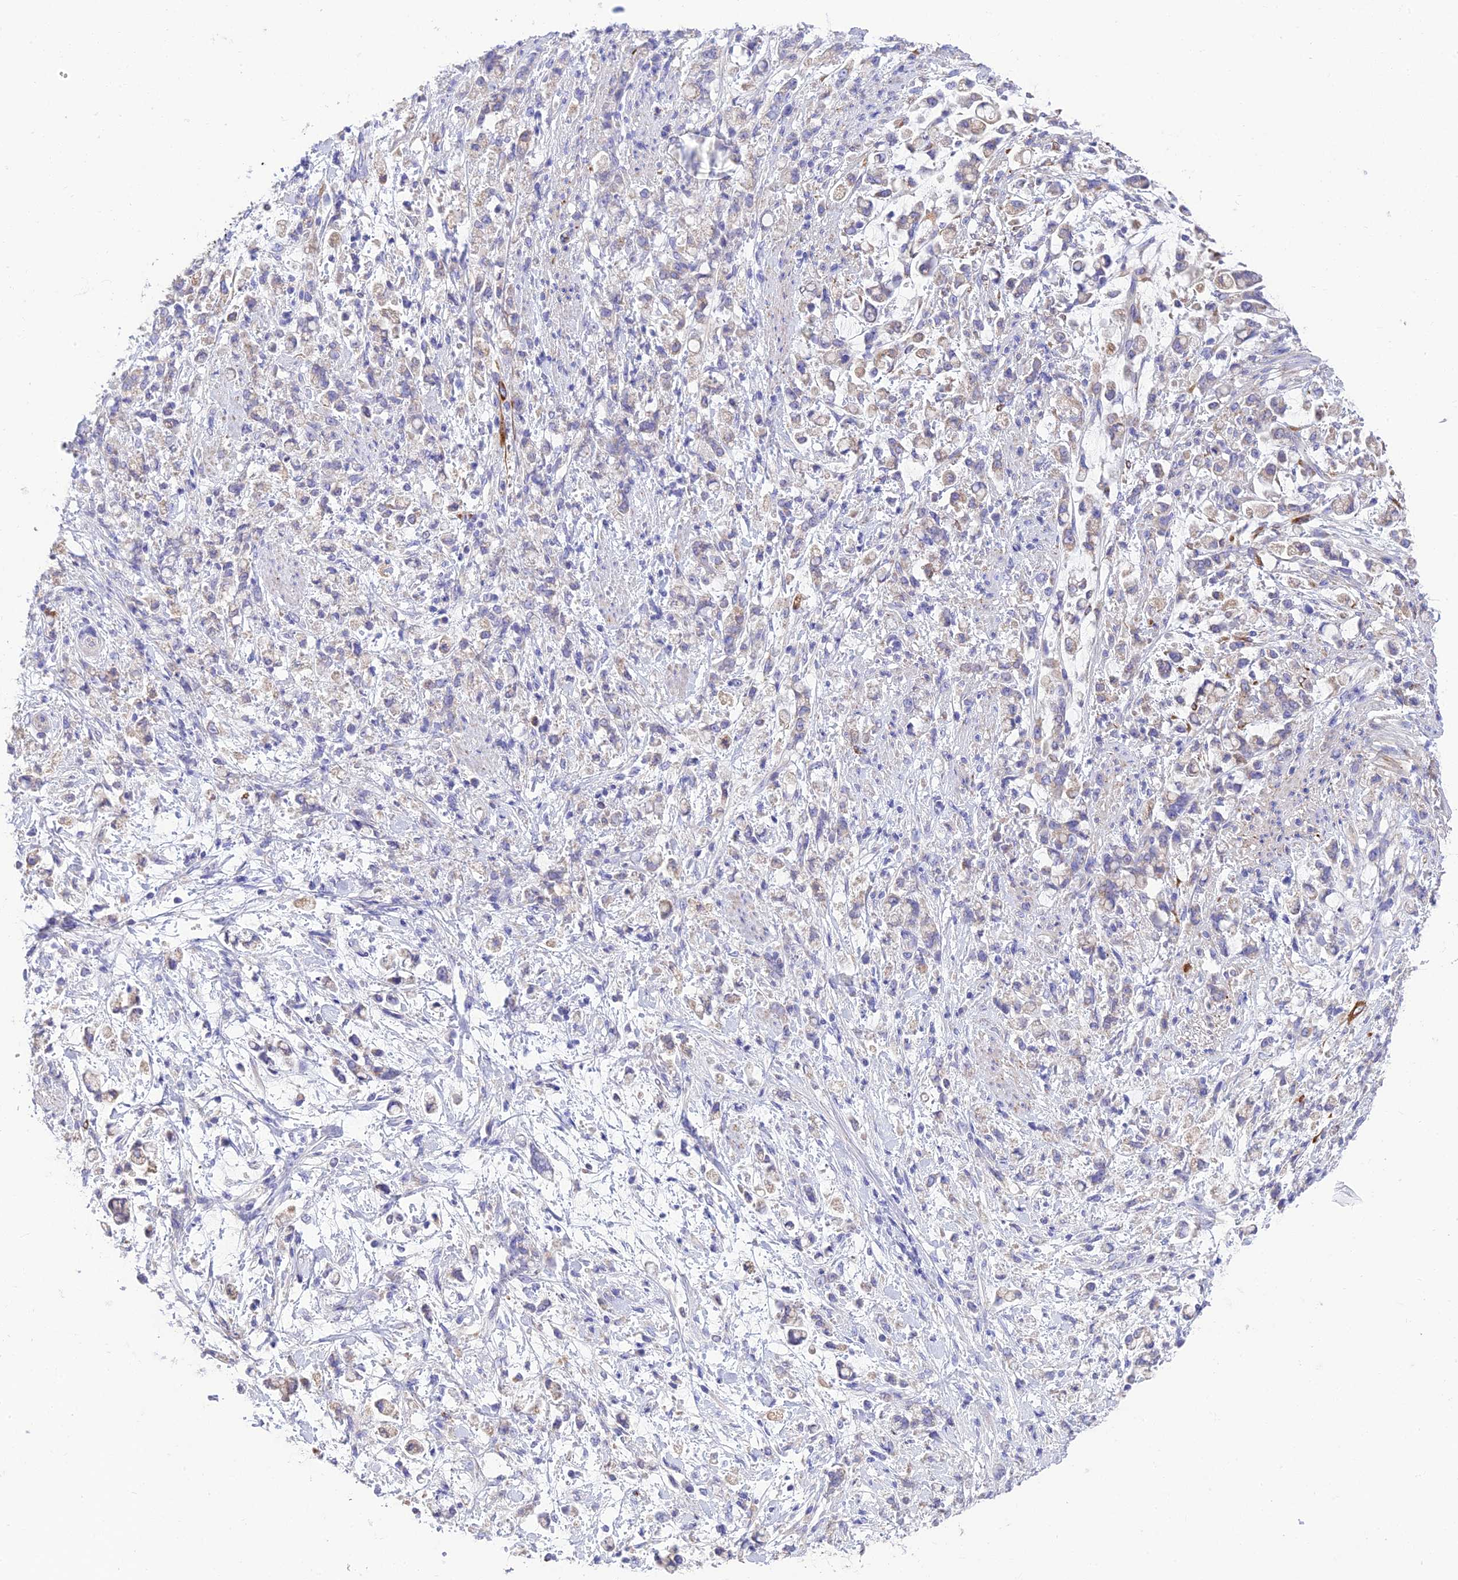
{"staining": {"intensity": "moderate", "quantity": "25%-75%", "location": "cytoplasmic/membranous"}, "tissue": "stomach cancer", "cell_type": "Tumor cells", "image_type": "cancer", "snomed": [{"axis": "morphology", "description": "Adenocarcinoma, NOS"}, {"axis": "topography", "description": "Stomach"}], "caption": "A brown stain shows moderate cytoplasmic/membranous expression of a protein in human stomach cancer tumor cells.", "gene": "HSD17B2", "patient": {"sex": "female", "age": 60}}